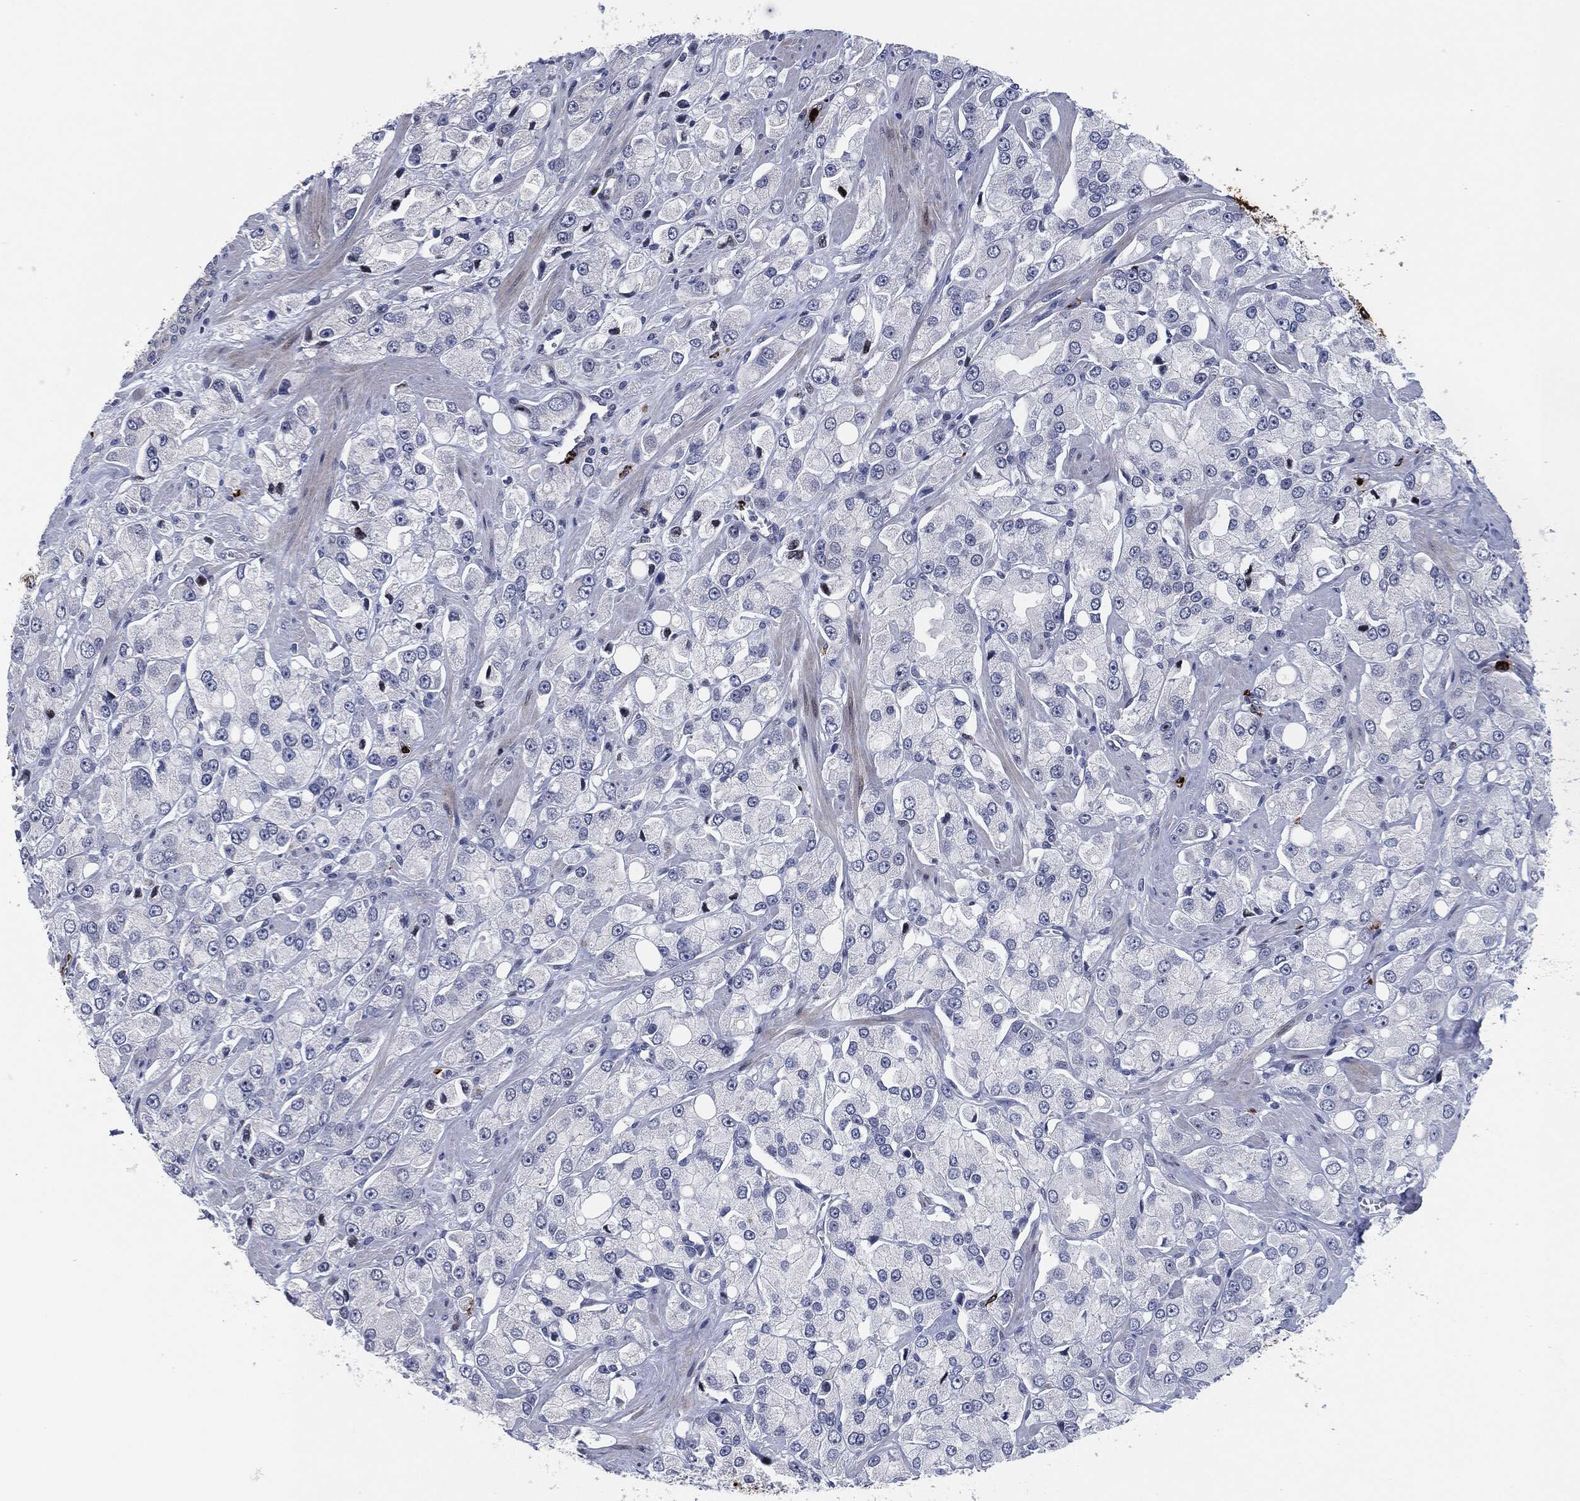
{"staining": {"intensity": "negative", "quantity": "none", "location": "none"}, "tissue": "prostate cancer", "cell_type": "Tumor cells", "image_type": "cancer", "snomed": [{"axis": "morphology", "description": "Adenocarcinoma, NOS"}, {"axis": "topography", "description": "Prostate and seminal vesicle, NOS"}, {"axis": "topography", "description": "Prostate"}], "caption": "A photomicrograph of prostate cancer stained for a protein shows no brown staining in tumor cells.", "gene": "MPO", "patient": {"sex": "male", "age": 64}}